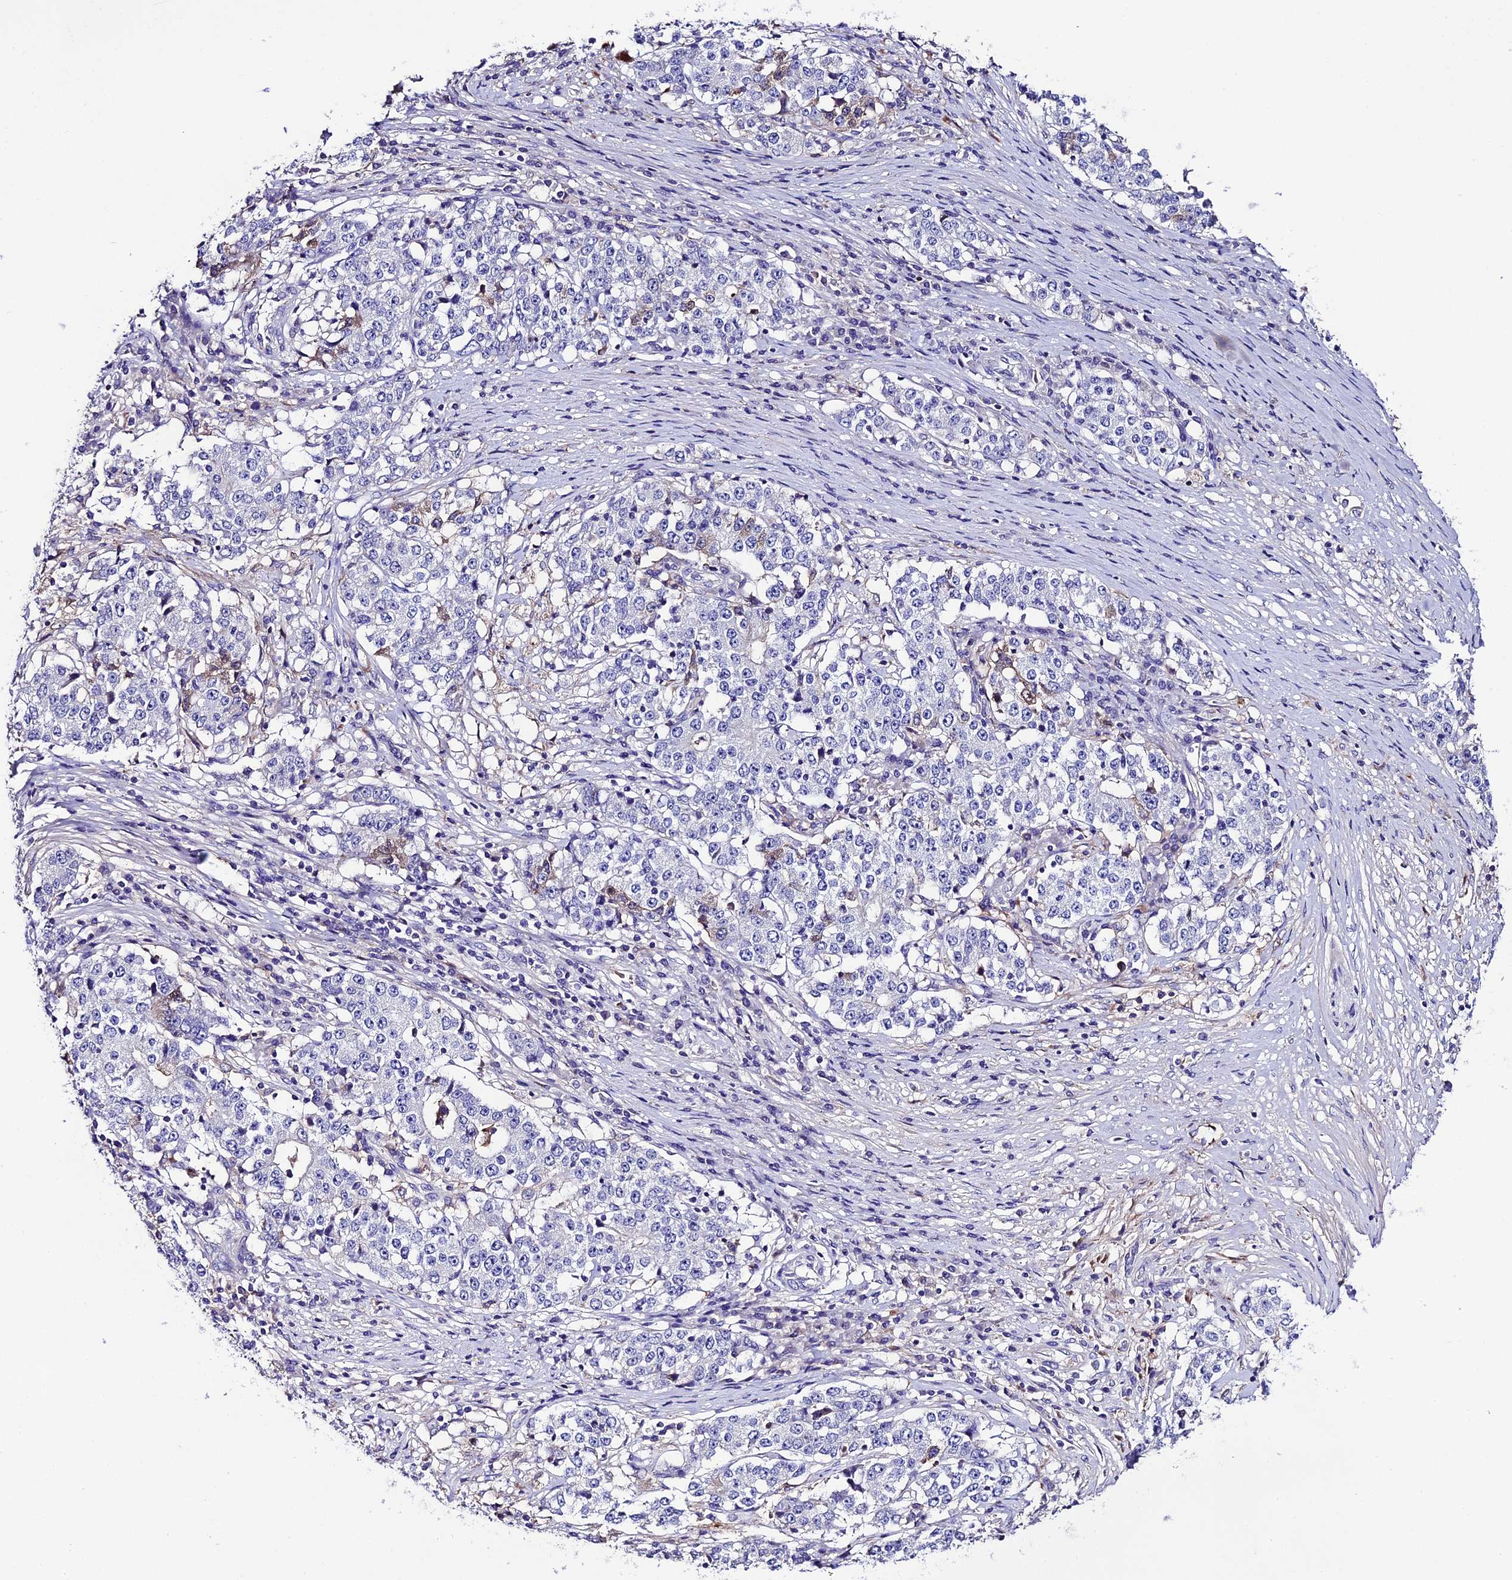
{"staining": {"intensity": "negative", "quantity": "none", "location": "none"}, "tissue": "stomach cancer", "cell_type": "Tumor cells", "image_type": "cancer", "snomed": [{"axis": "morphology", "description": "Adenocarcinoma, NOS"}, {"axis": "topography", "description": "Stomach"}], "caption": "Immunohistochemistry (IHC) micrograph of adenocarcinoma (stomach) stained for a protein (brown), which demonstrates no positivity in tumor cells.", "gene": "TCP11L2", "patient": {"sex": "male", "age": 59}}